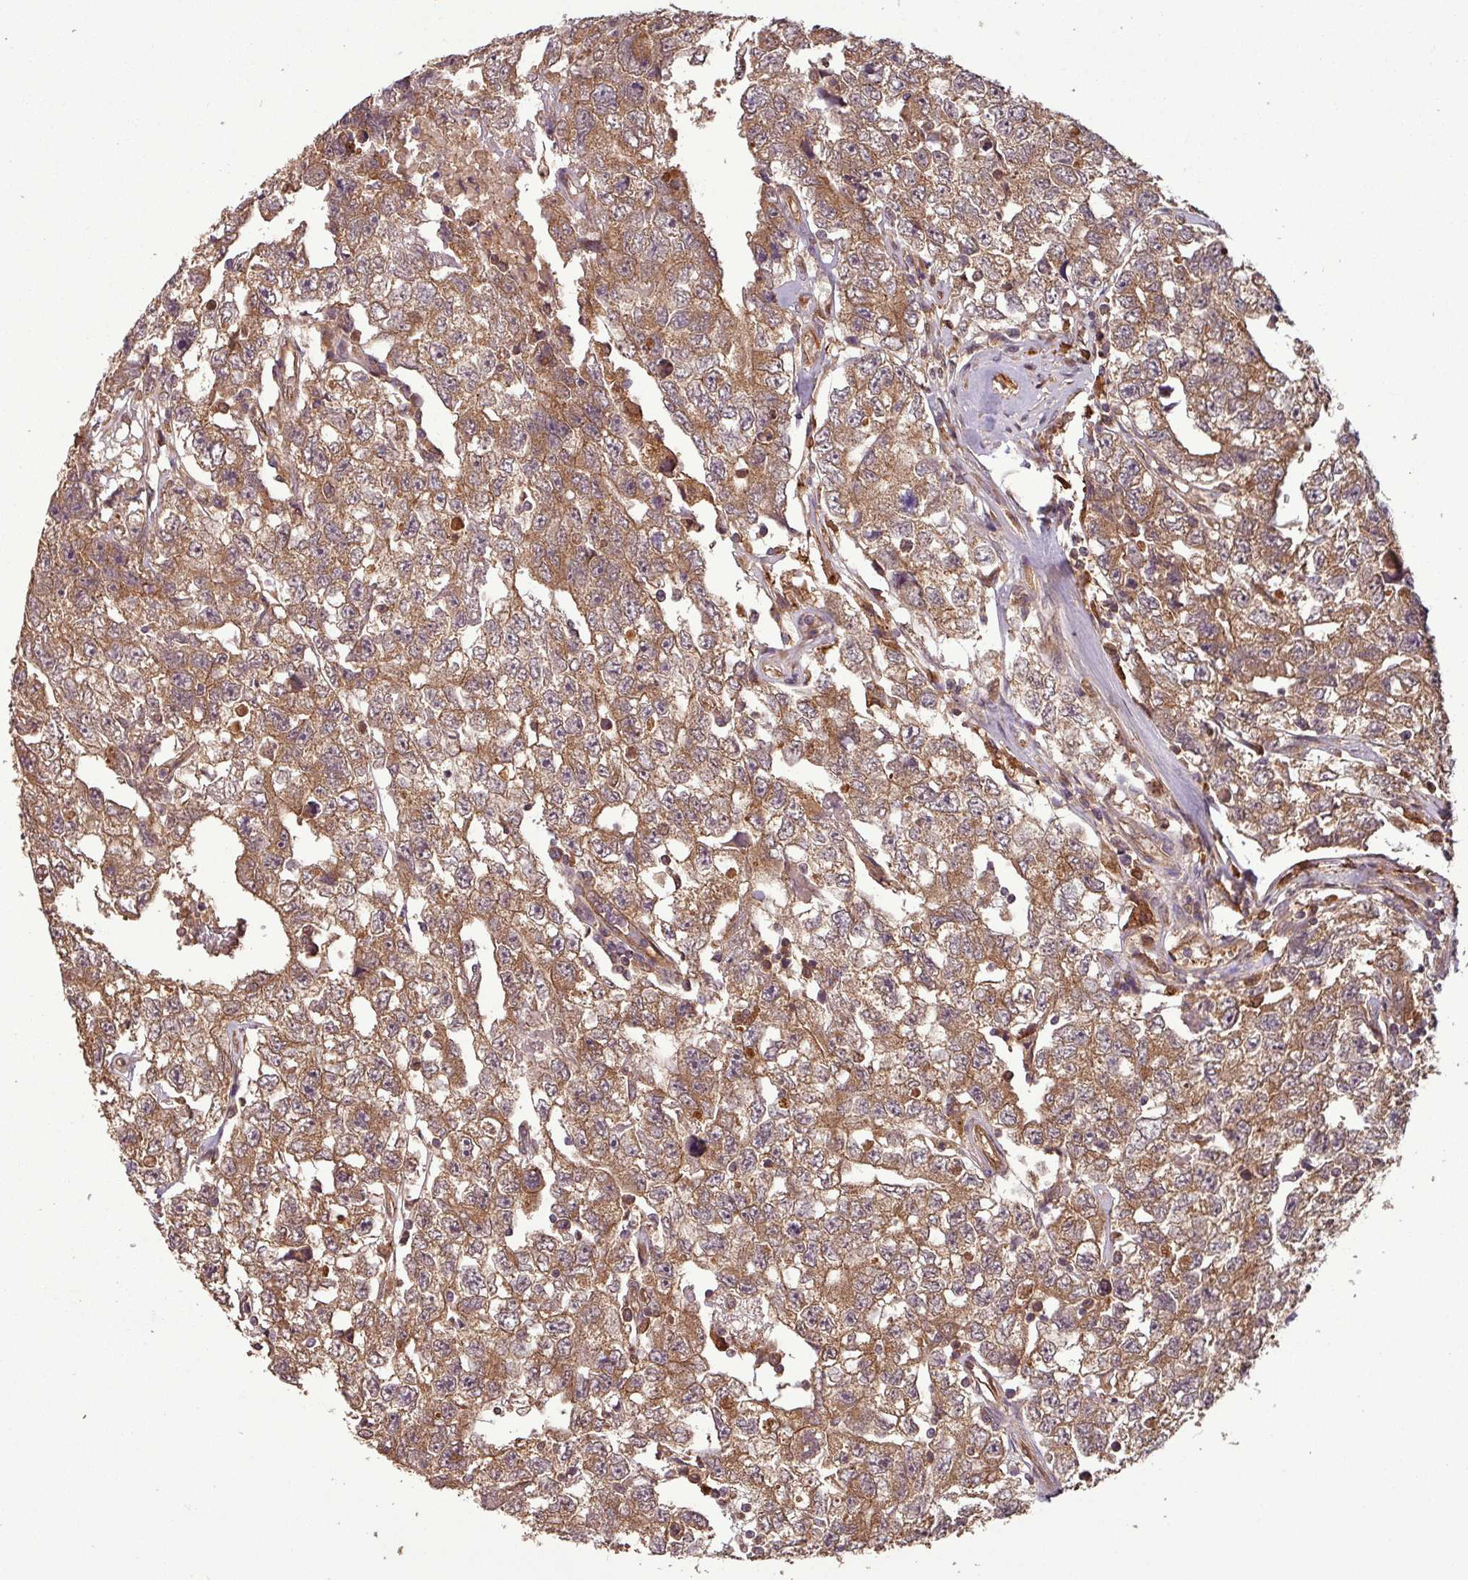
{"staining": {"intensity": "moderate", "quantity": ">75%", "location": "cytoplasmic/membranous"}, "tissue": "testis cancer", "cell_type": "Tumor cells", "image_type": "cancer", "snomed": [{"axis": "morphology", "description": "Carcinoma, Embryonal, NOS"}, {"axis": "topography", "description": "Testis"}], "caption": "This micrograph exhibits testis cancer stained with immunohistochemistry (IHC) to label a protein in brown. The cytoplasmic/membranous of tumor cells show moderate positivity for the protein. Nuclei are counter-stained blue.", "gene": "NT5C3A", "patient": {"sex": "male", "age": 22}}